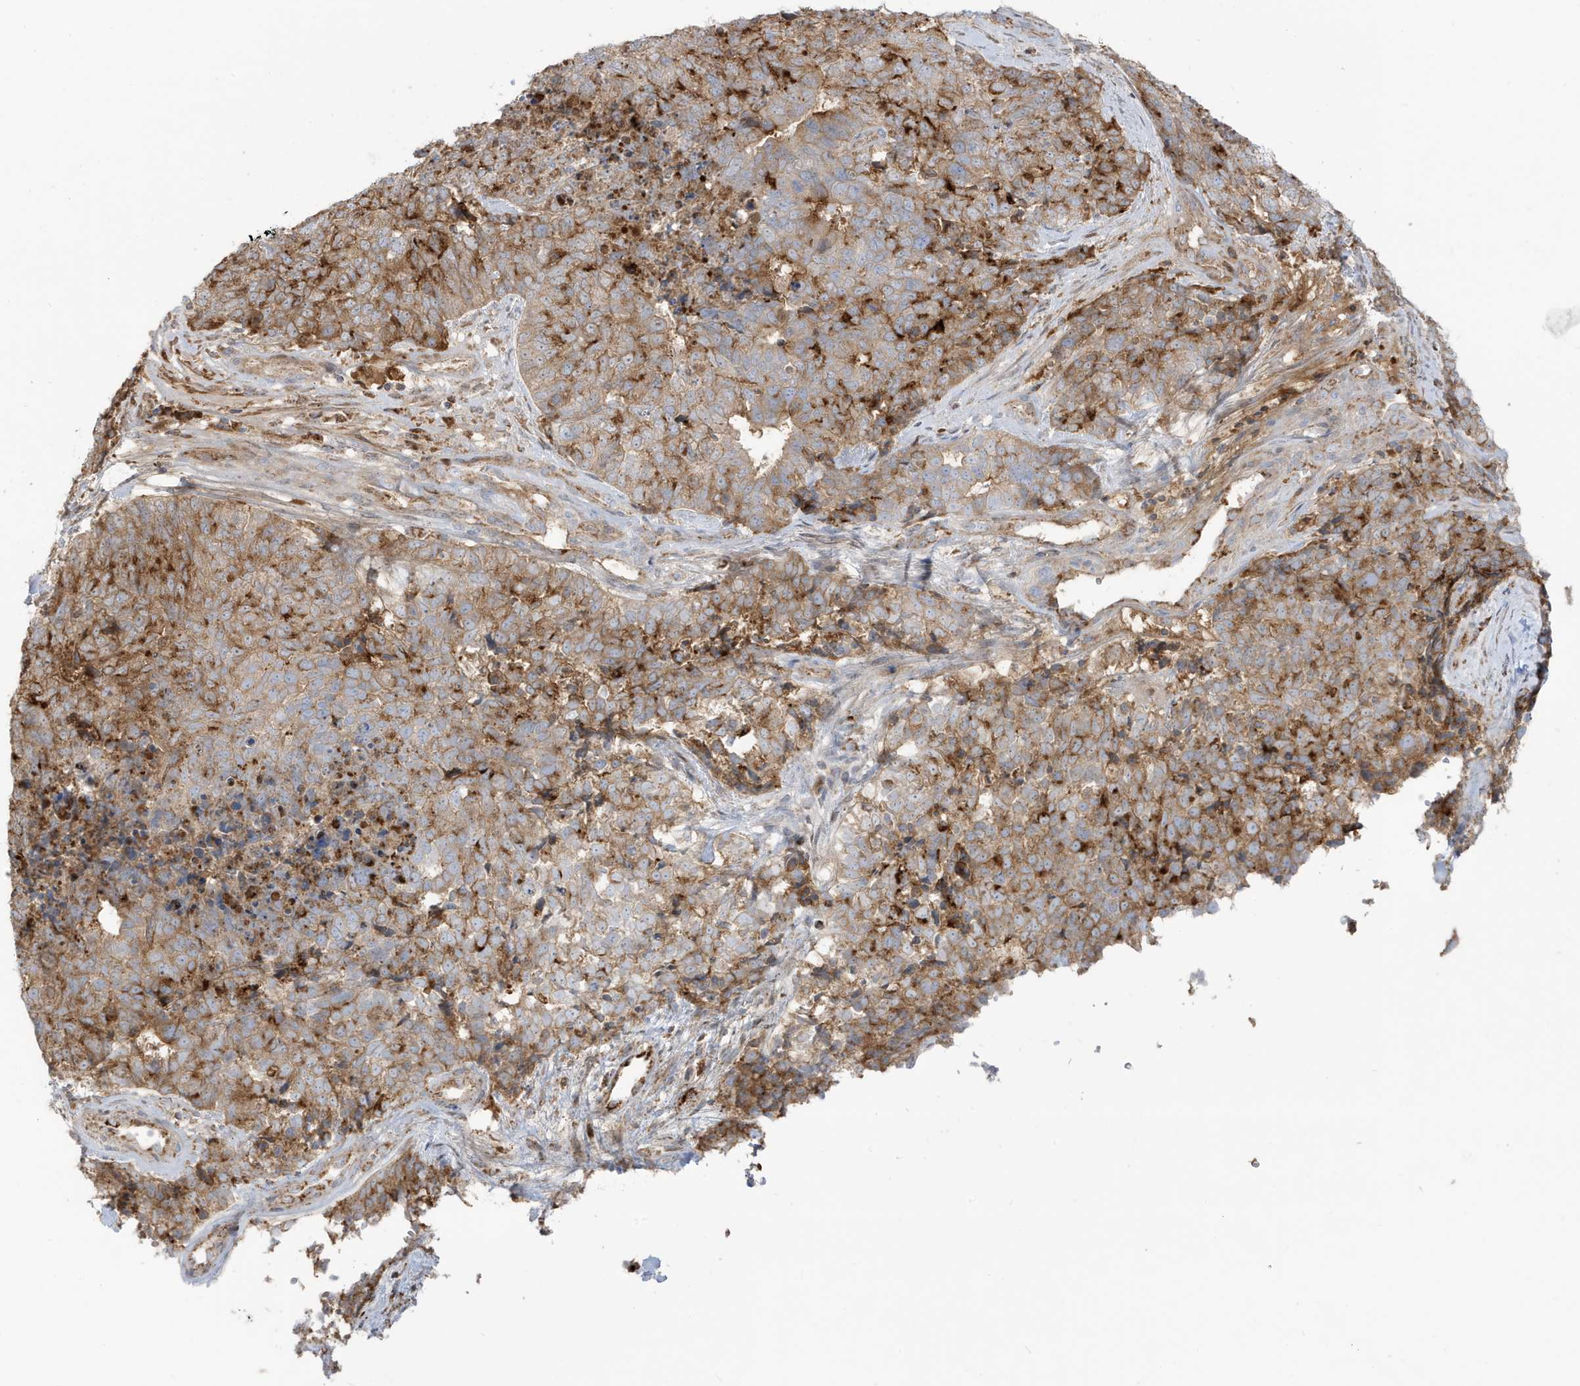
{"staining": {"intensity": "moderate", "quantity": ">75%", "location": "cytoplasmic/membranous"}, "tissue": "cervical cancer", "cell_type": "Tumor cells", "image_type": "cancer", "snomed": [{"axis": "morphology", "description": "Squamous cell carcinoma, NOS"}, {"axis": "topography", "description": "Cervix"}], "caption": "Human cervical cancer stained with a protein marker shows moderate staining in tumor cells.", "gene": "IFT57", "patient": {"sex": "female", "age": 63}}